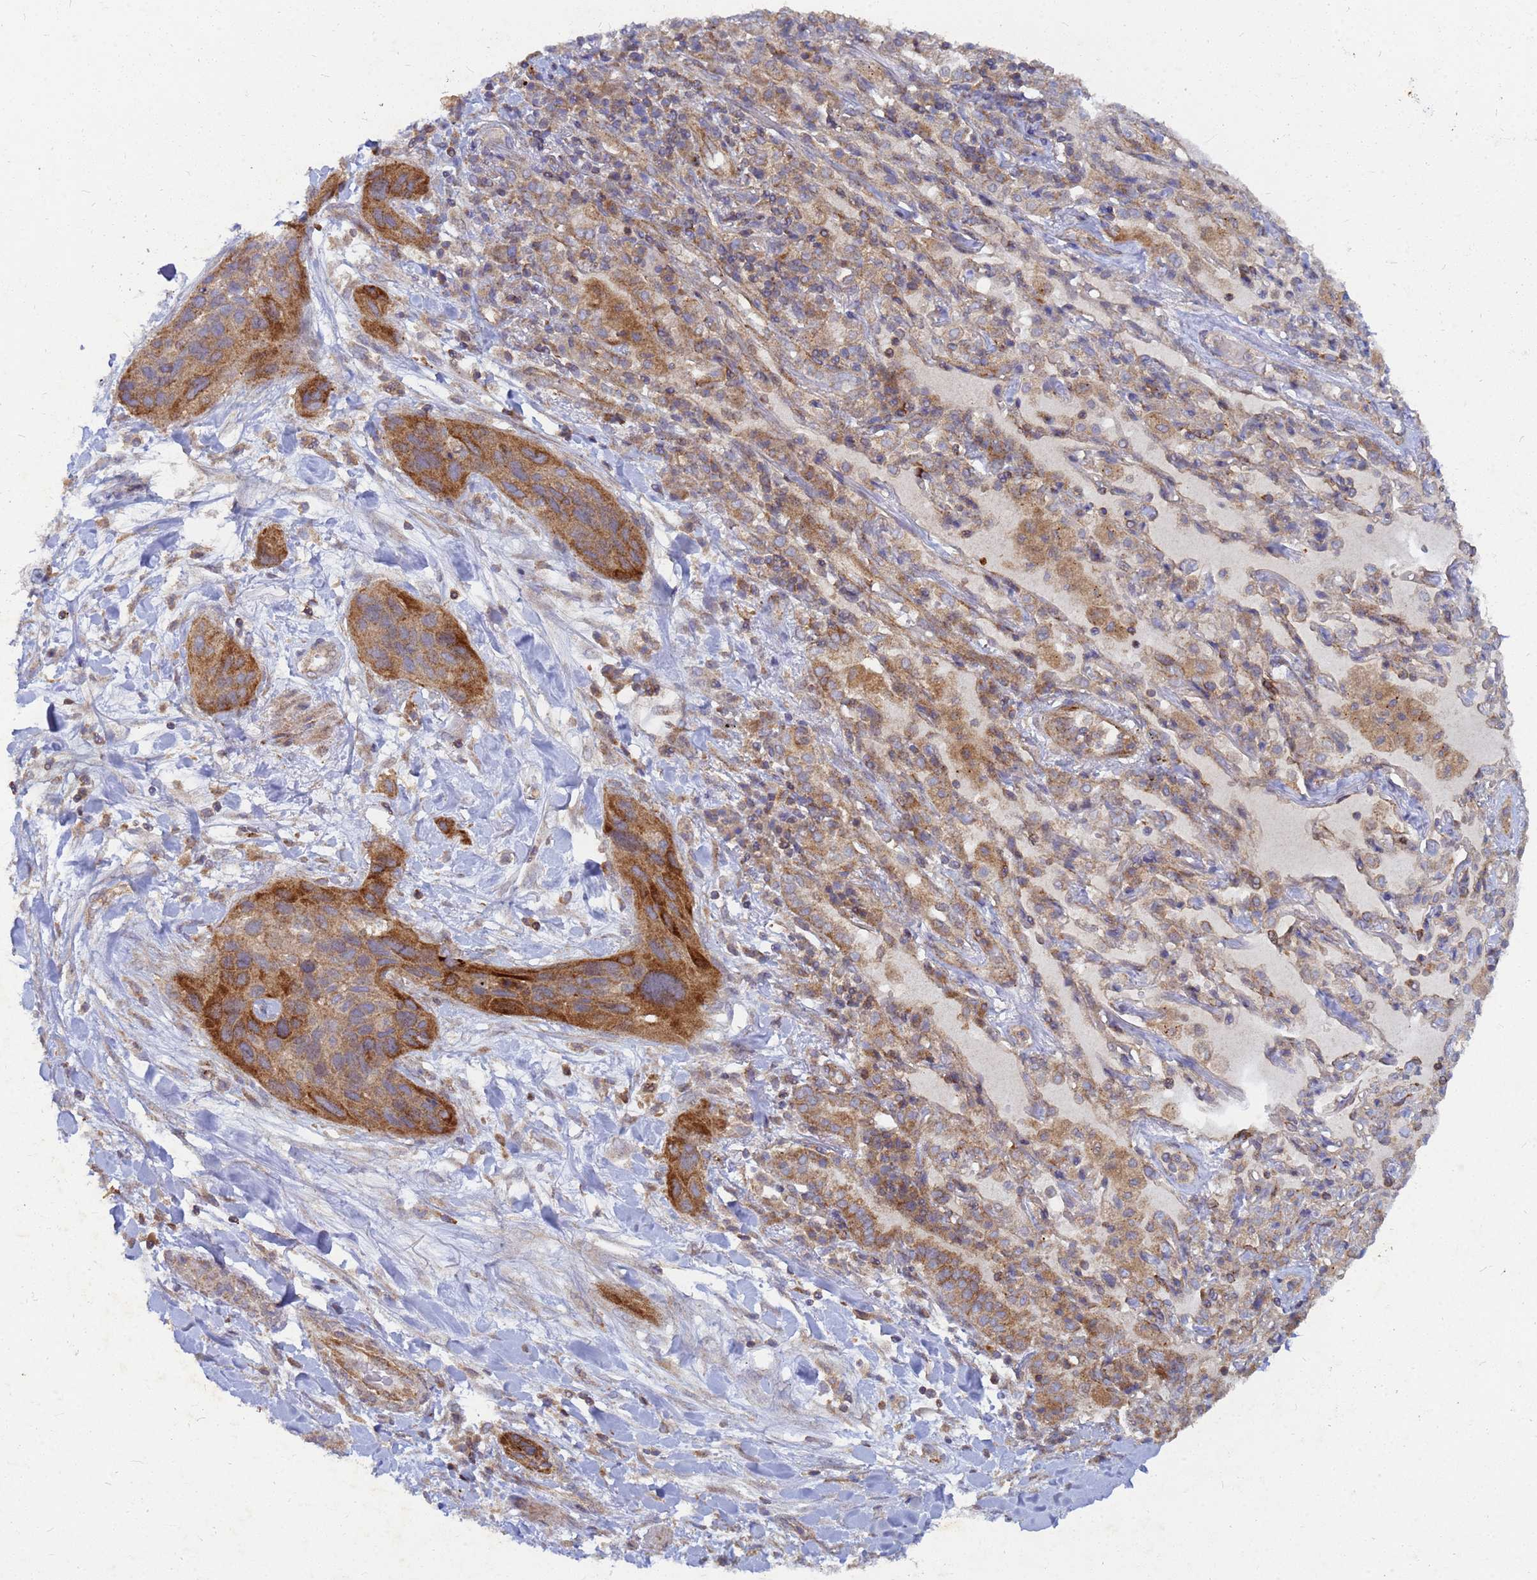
{"staining": {"intensity": "moderate", "quantity": ">75%", "location": "cytoplasmic/membranous"}, "tissue": "lung cancer", "cell_type": "Tumor cells", "image_type": "cancer", "snomed": [{"axis": "morphology", "description": "Squamous cell carcinoma, NOS"}, {"axis": "topography", "description": "Lung"}], "caption": "The photomicrograph demonstrates a brown stain indicating the presence of a protein in the cytoplasmic/membranous of tumor cells in squamous cell carcinoma (lung).", "gene": "CDC34", "patient": {"sex": "female", "age": 70}}